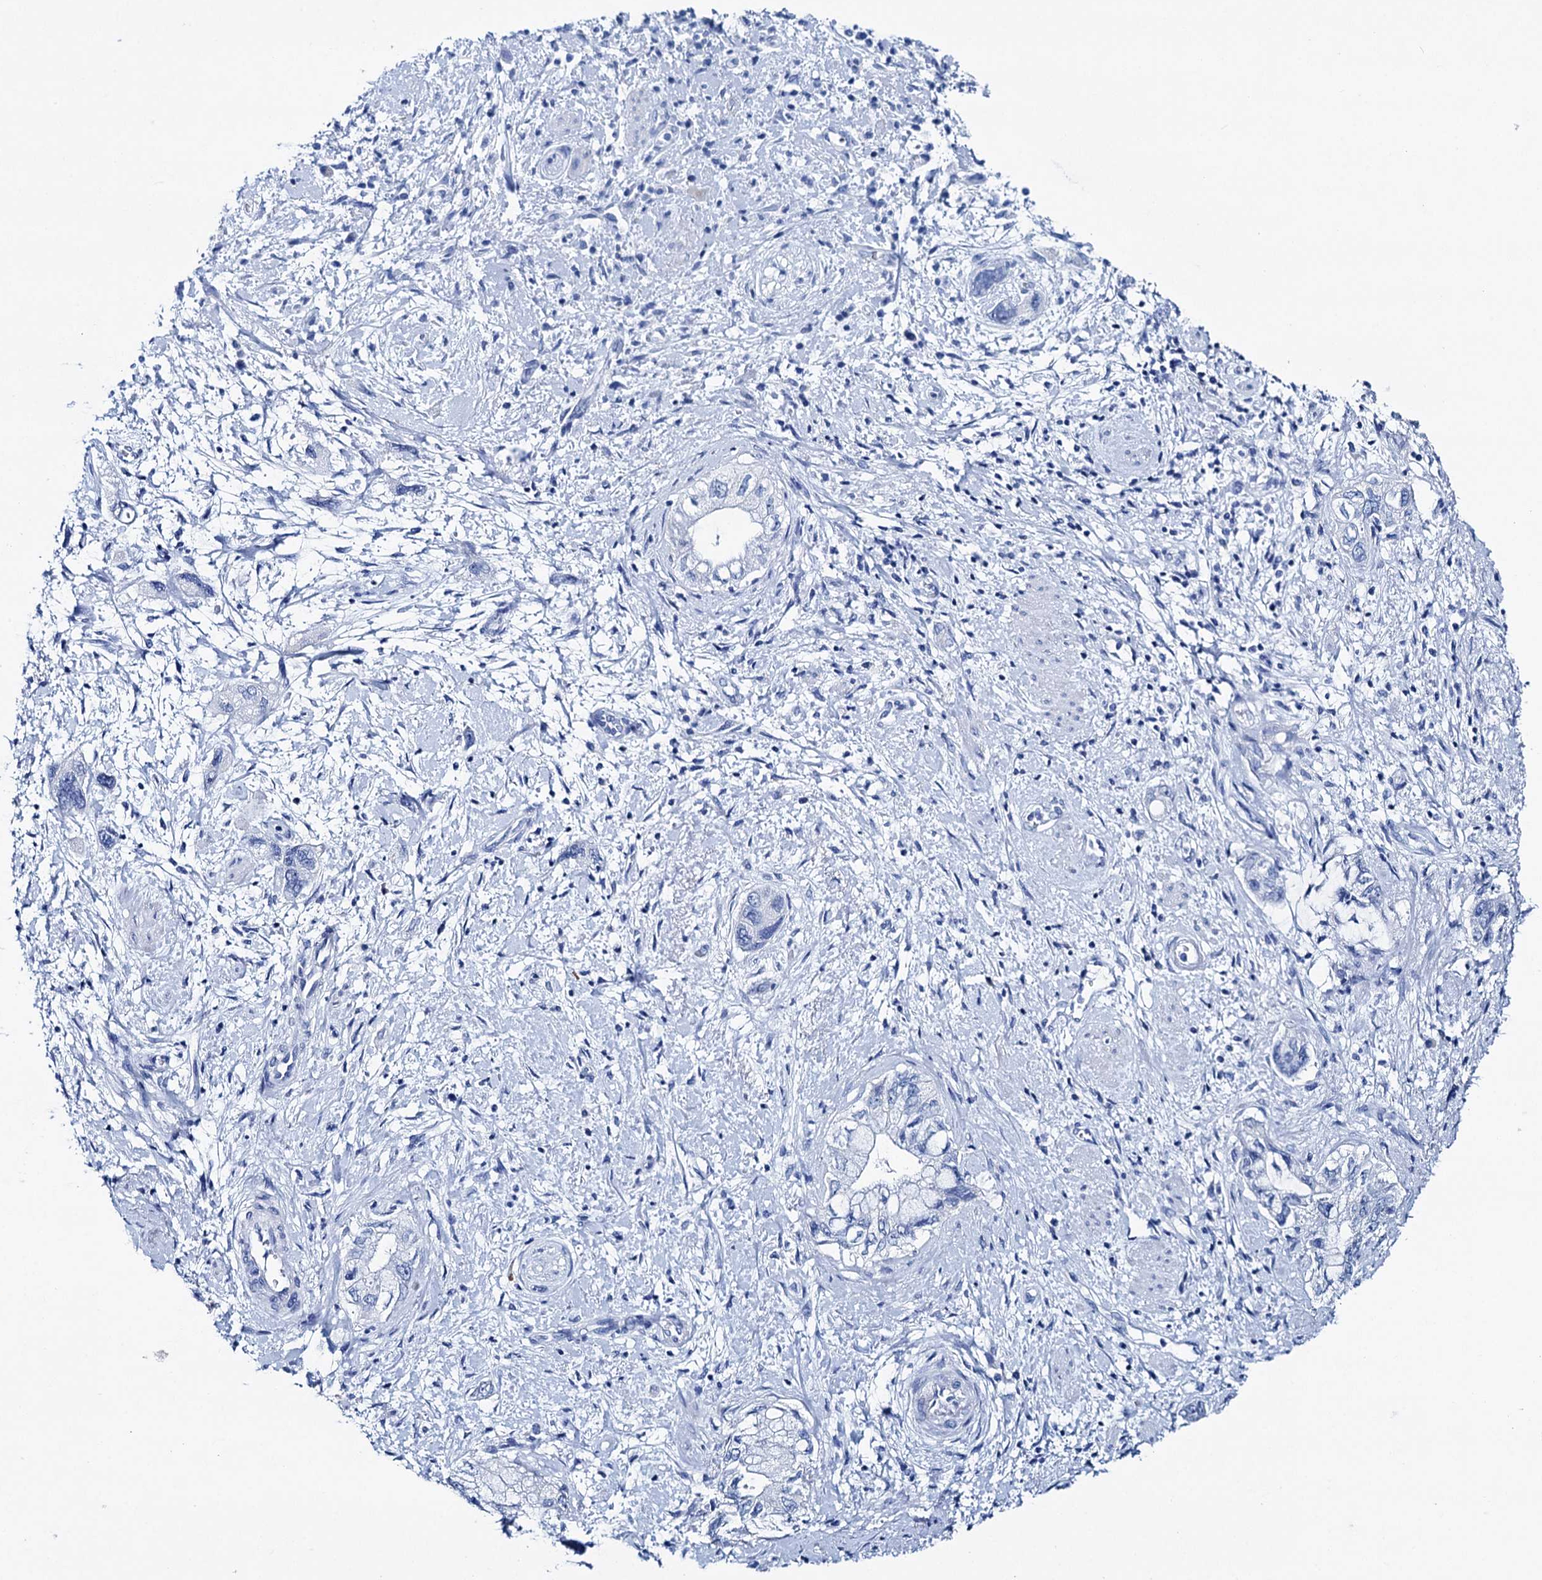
{"staining": {"intensity": "negative", "quantity": "none", "location": "none"}, "tissue": "pancreatic cancer", "cell_type": "Tumor cells", "image_type": "cancer", "snomed": [{"axis": "morphology", "description": "Adenocarcinoma, NOS"}, {"axis": "topography", "description": "Pancreas"}], "caption": "Tumor cells show no significant protein expression in pancreatic adenocarcinoma. (Stains: DAB immunohistochemistry (IHC) with hematoxylin counter stain, Microscopy: brightfield microscopy at high magnification).", "gene": "BRINP1", "patient": {"sex": "female", "age": 73}}